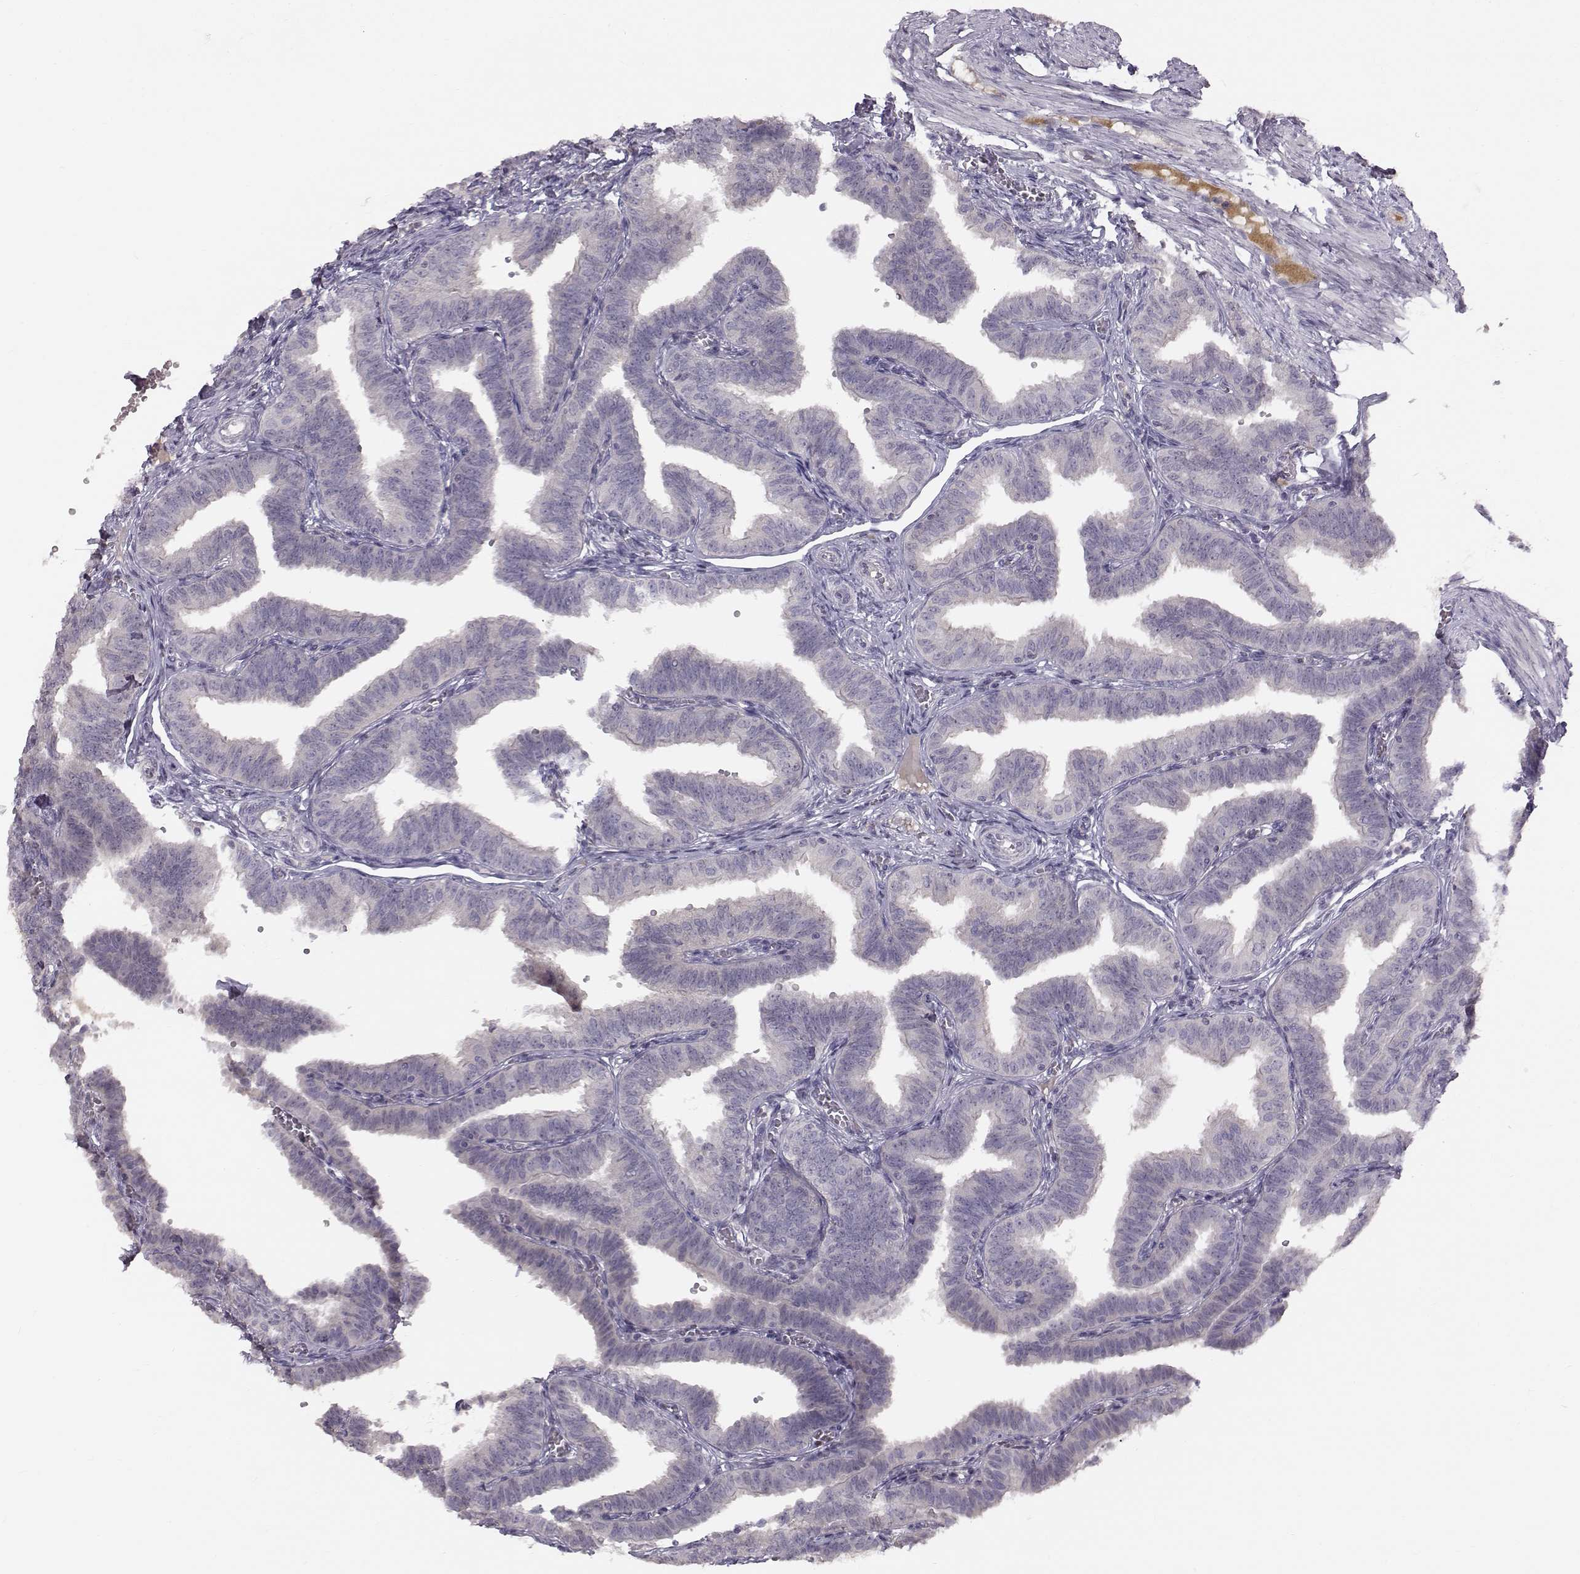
{"staining": {"intensity": "negative", "quantity": "none", "location": "none"}, "tissue": "fallopian tube", "cell_type": "Glandular cells", "image_type": "normal", "snomed": [{"axis": "morphology", "description": "Normal tissue, NOS"}, {"axis": "topography", "description": "Fallopian tube"}], "caption": "Protein analysis of unremarkable fallopian tube shows no significant positivity in glandular cells.", "gene": "ACSL6", "patient": {"sex": "female", "age": 25}}